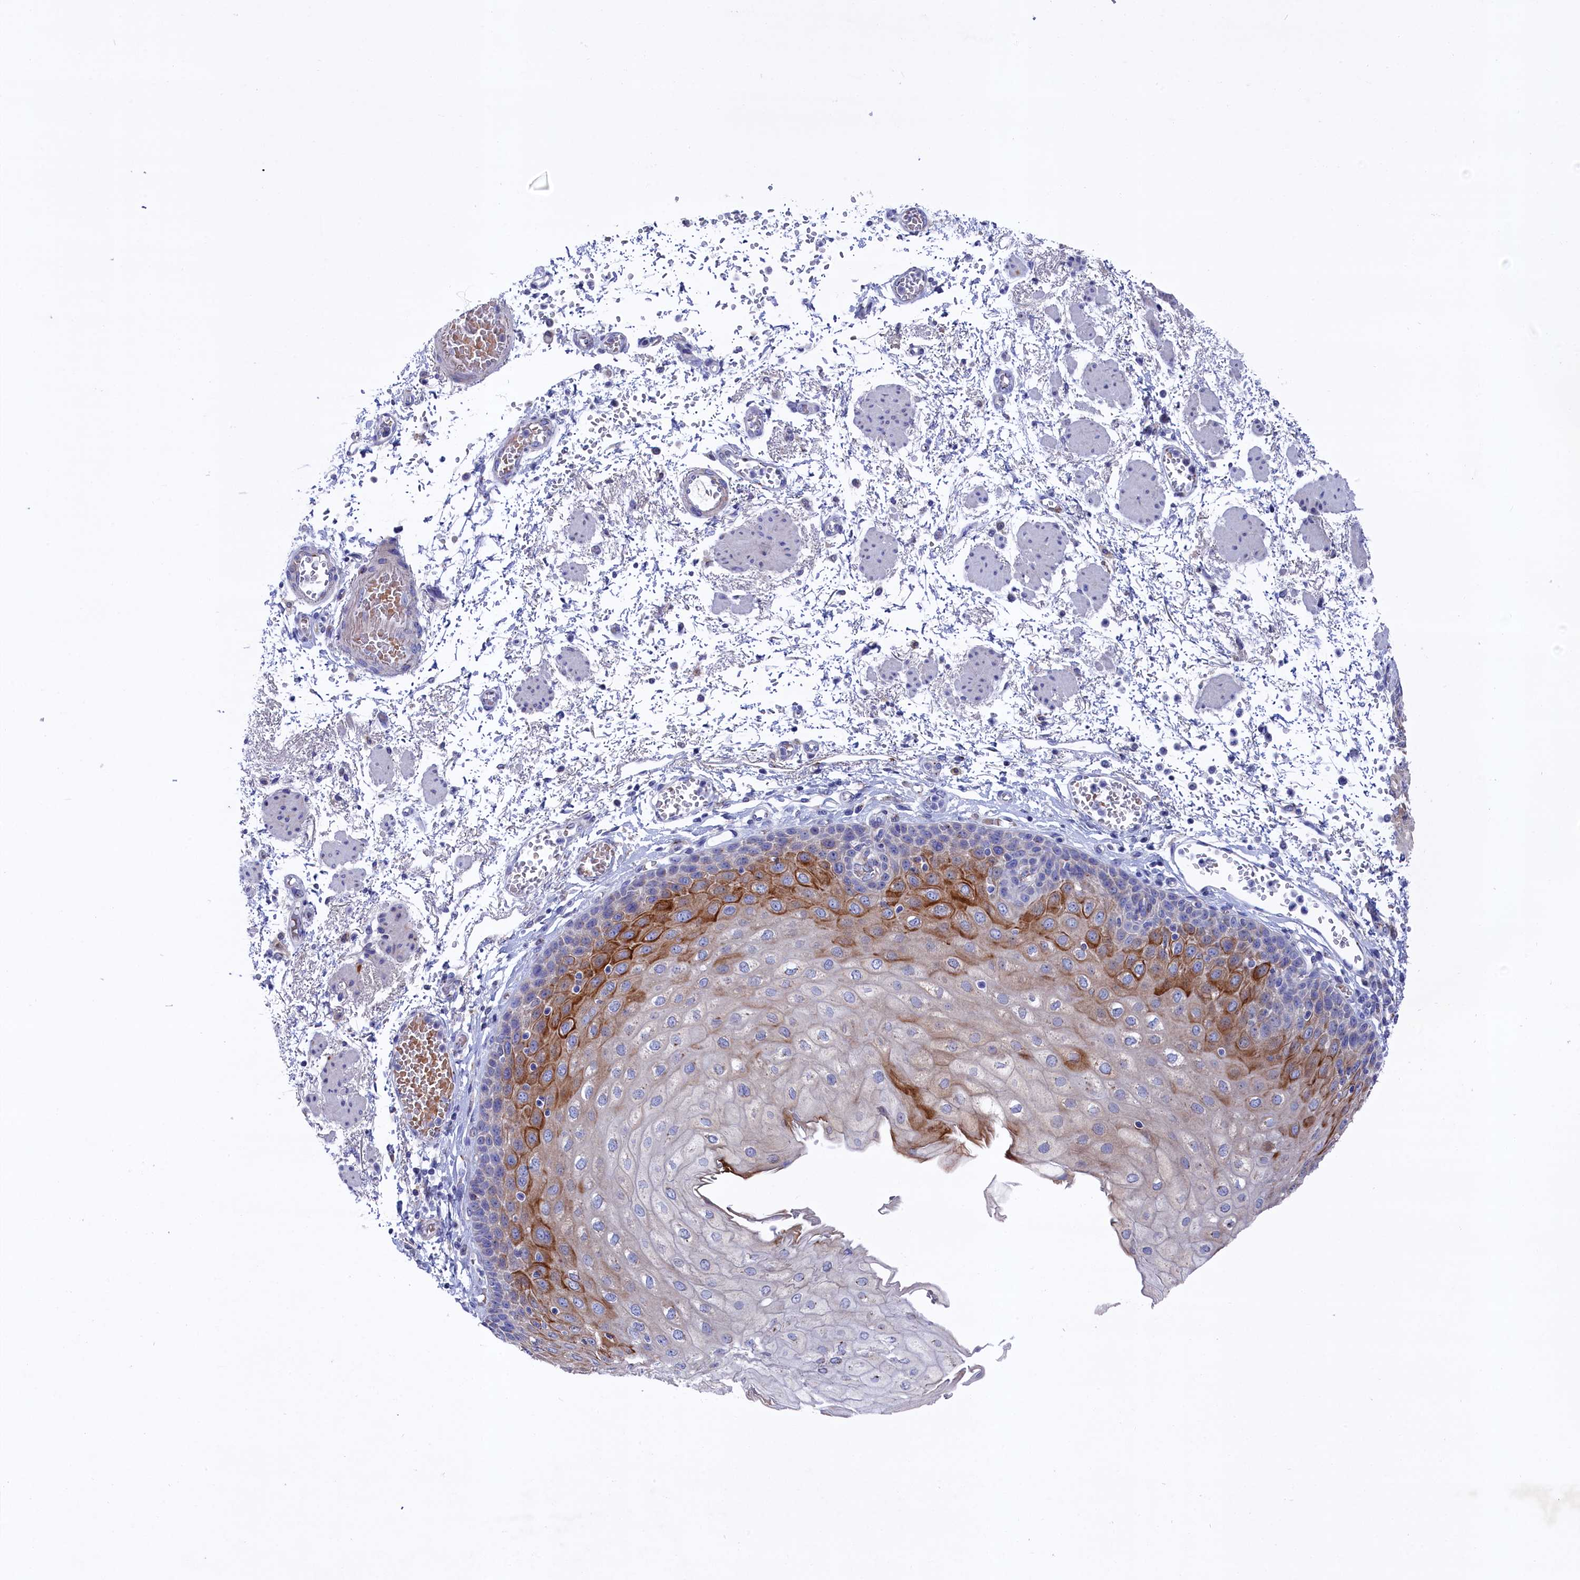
{"staining": {"intensity": "strong", "quantity": "25%-75%", "location": "cytoplasmic/membranous"}, "tissue": "esophagus", "cell_type": "Squamous epithelial cells", "image_type": "normal", "snomed": [{"axis": "morphology", "description": "Normal tissue, NOS"}, {"axis": "topography", "description": "Esophagus"}], "caption": "Protein positivity by immunohistochemistry demonstrates strong cytoplasmic/membranous staining in about 25%-75% of squamous epithelial cells in normal esophagus. The protein is shown in brown color, while the nuclei are stained blue.", "gene": "GPR108", "patient": {"sex": "male", "age": 81}}